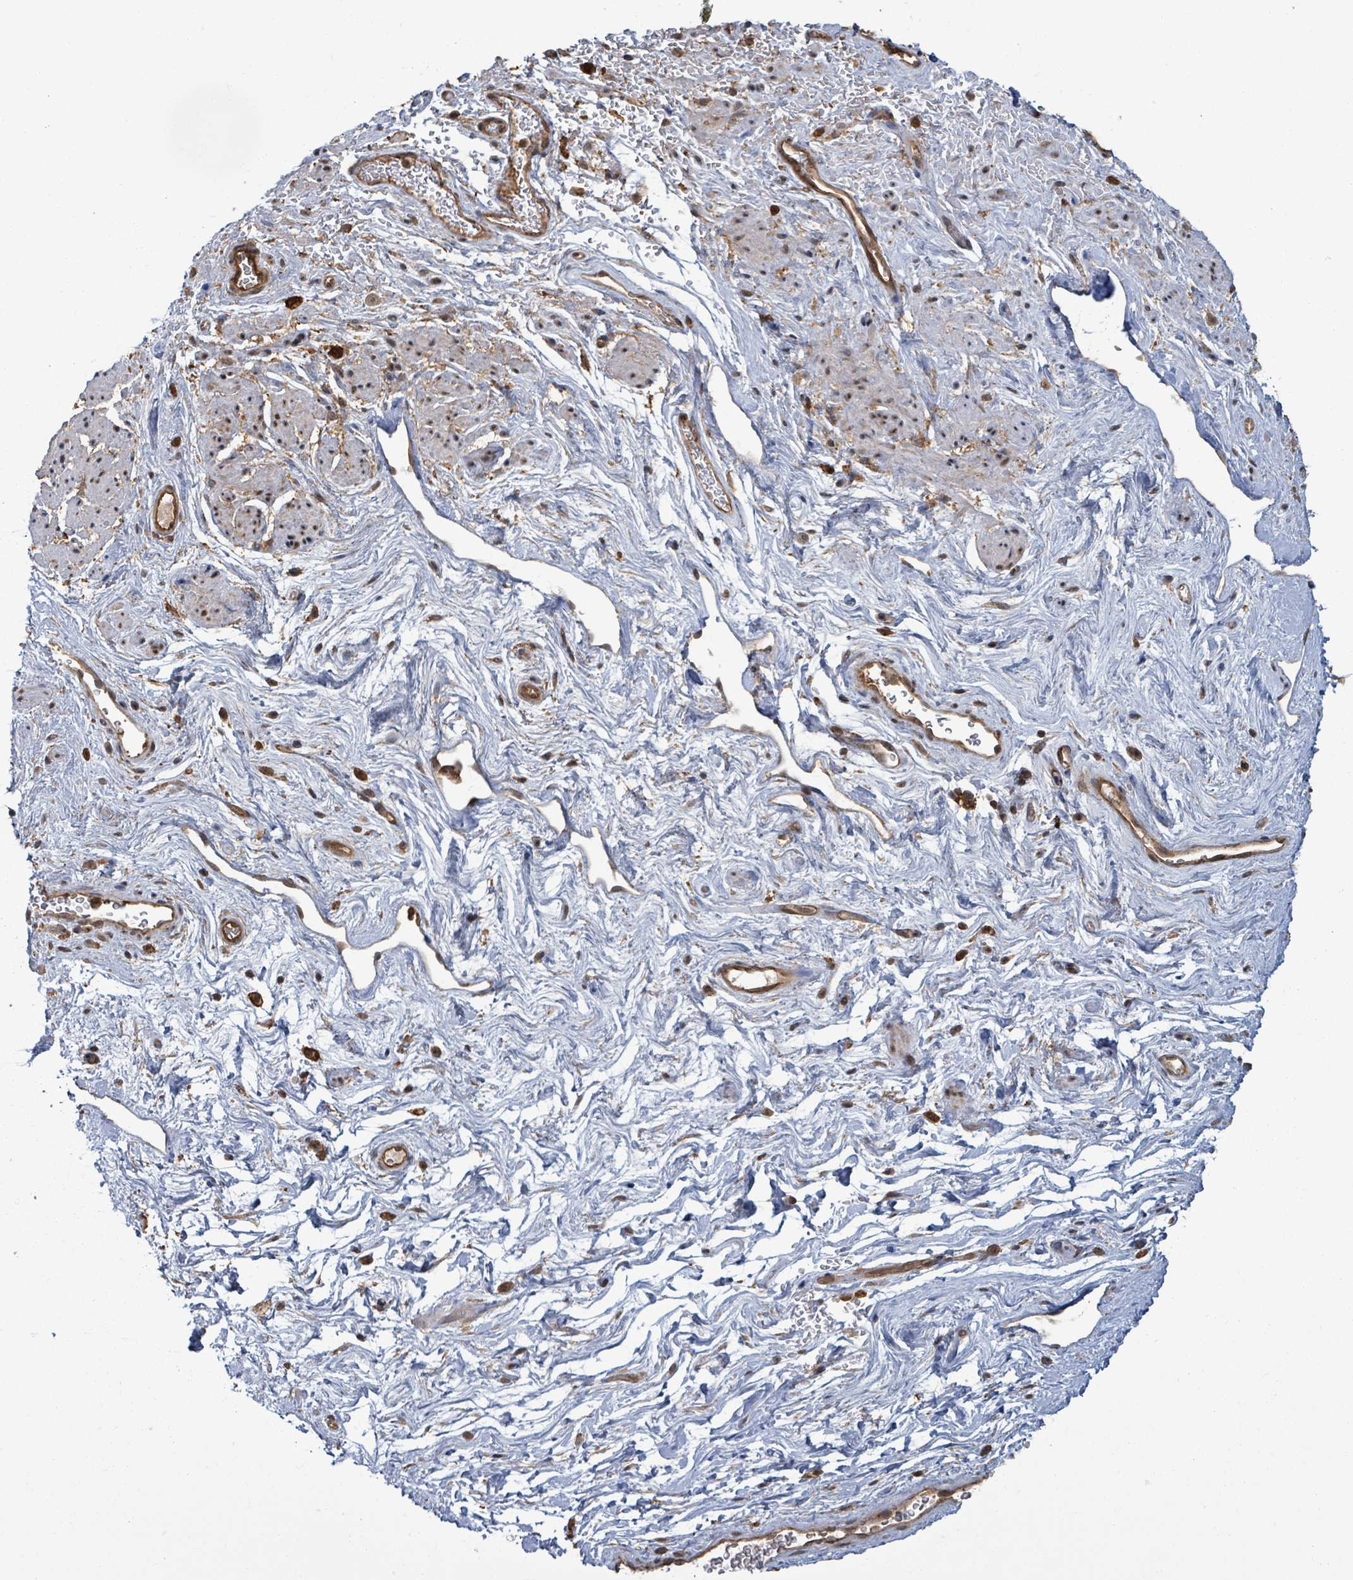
{"staining": {"intensity": "moderate", "quantity": "25%-75%", "location": "nuclear"}, "tissue": "smooth muscle", "cell_type": "Smooth muscle cells", "image_type": "normal", "snomed": [{"axis": "morphology", "description": "Normal tissue, NOS"}, {"axis": "topography", "description": "Smooth muscle"}, {"axis": "topography", "description": "Peripheral nerve tissue"}], "caption": "IHC of unremarkable smooth muscle reveals medium levels of moderate nuclear expression in about 25%-75% of smooth muscle cells.", "gene": "ENSG00000256500", "patient": {"sex": "male", "age": 69}}